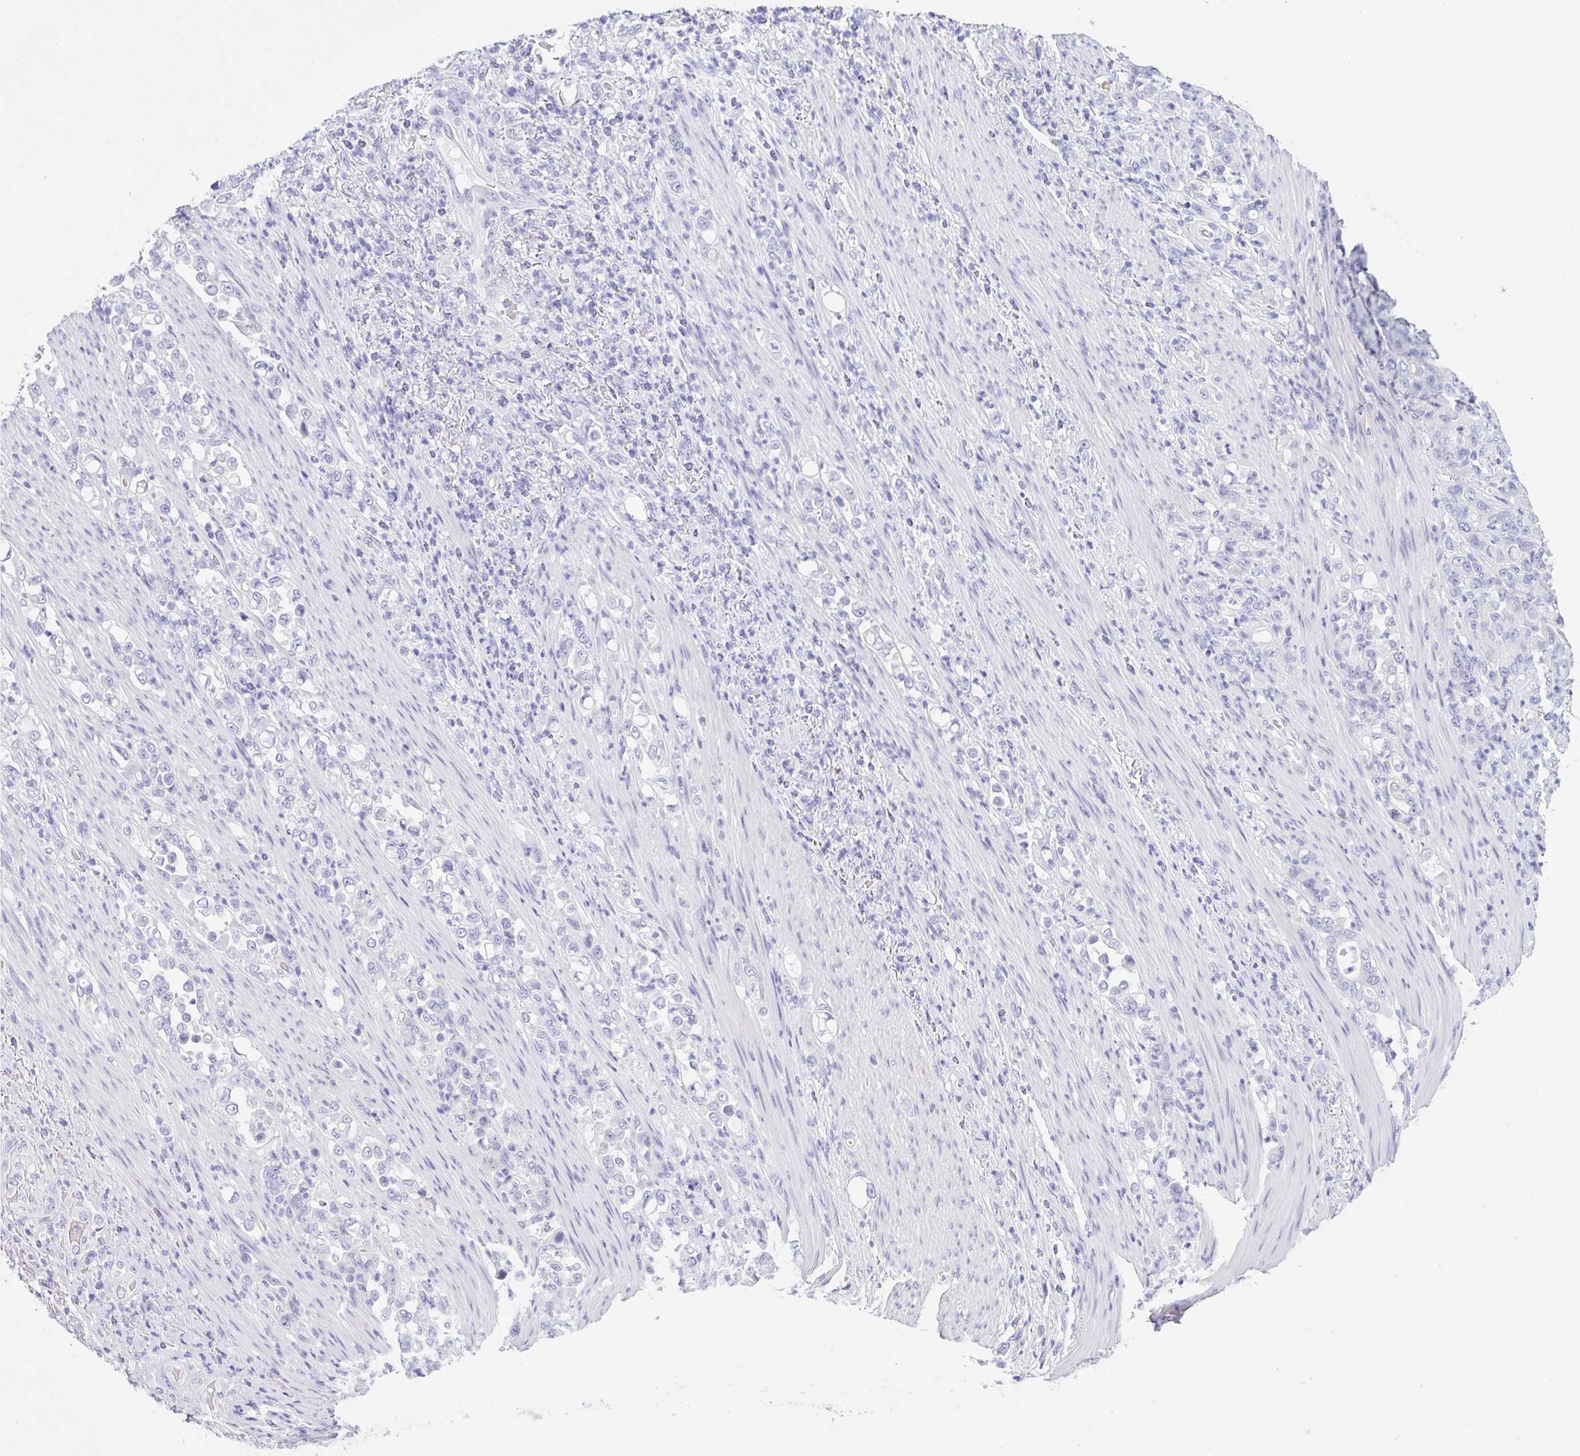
{"staining": {"intensity": "negative", "quantity": "none", "location": "none"}, "tissue": "stomach cancer", "cell_type": "Tumor cells", "image_type": "cancer", "snomed": [{"axis": "morphology", "description": "Normal tissue, NOS"}, {"axis": "morphology", "description": "Adenocarcinoma, NOS"}, {"axis": "topography", "description": "Stomach"}], "caption": "Adenocarcinoma (stomach) was stained to show a protein in brown. There is no significant positivity in tumor cells.", "gene": "KLK8", "patient": {"sex": "female", "age": 79}}